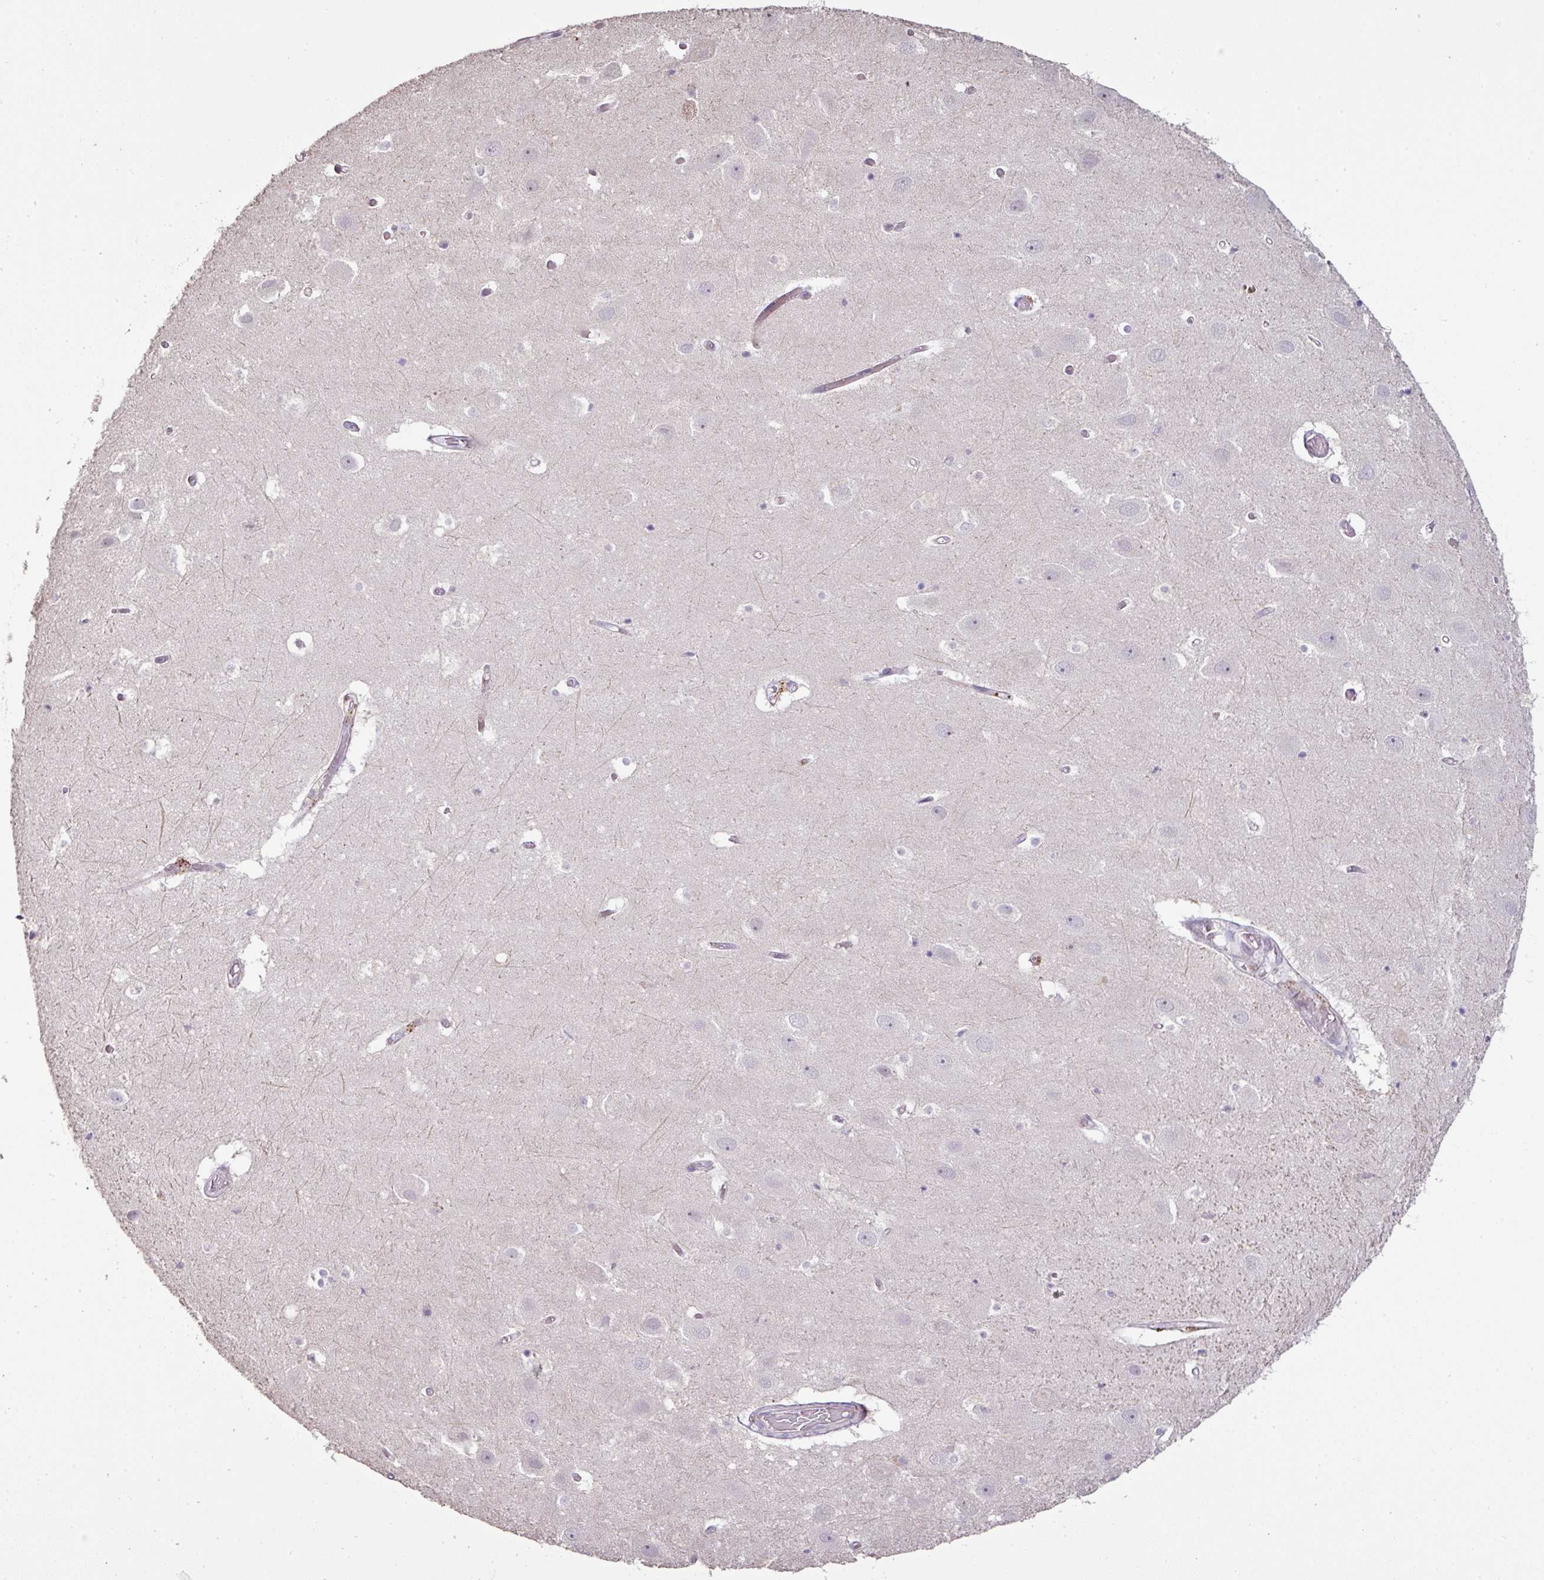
{"staining": {"intensity": "negative", "quantity": "none", "location": "none"}, "tissue": "hippocampus", "cell_type": "Glial cells", "image_type": "normal", "snomed": [{"axis": "morphology", "description": "Normal tissue, NOS"}, {"axis": "topography", "description": "Hippocampus"}], "caption": "The micrograph displays no significant expression in glial cells of hippocampus.", "gene": "CXCR5", "patient": {"sex": "female", "age": 52}}